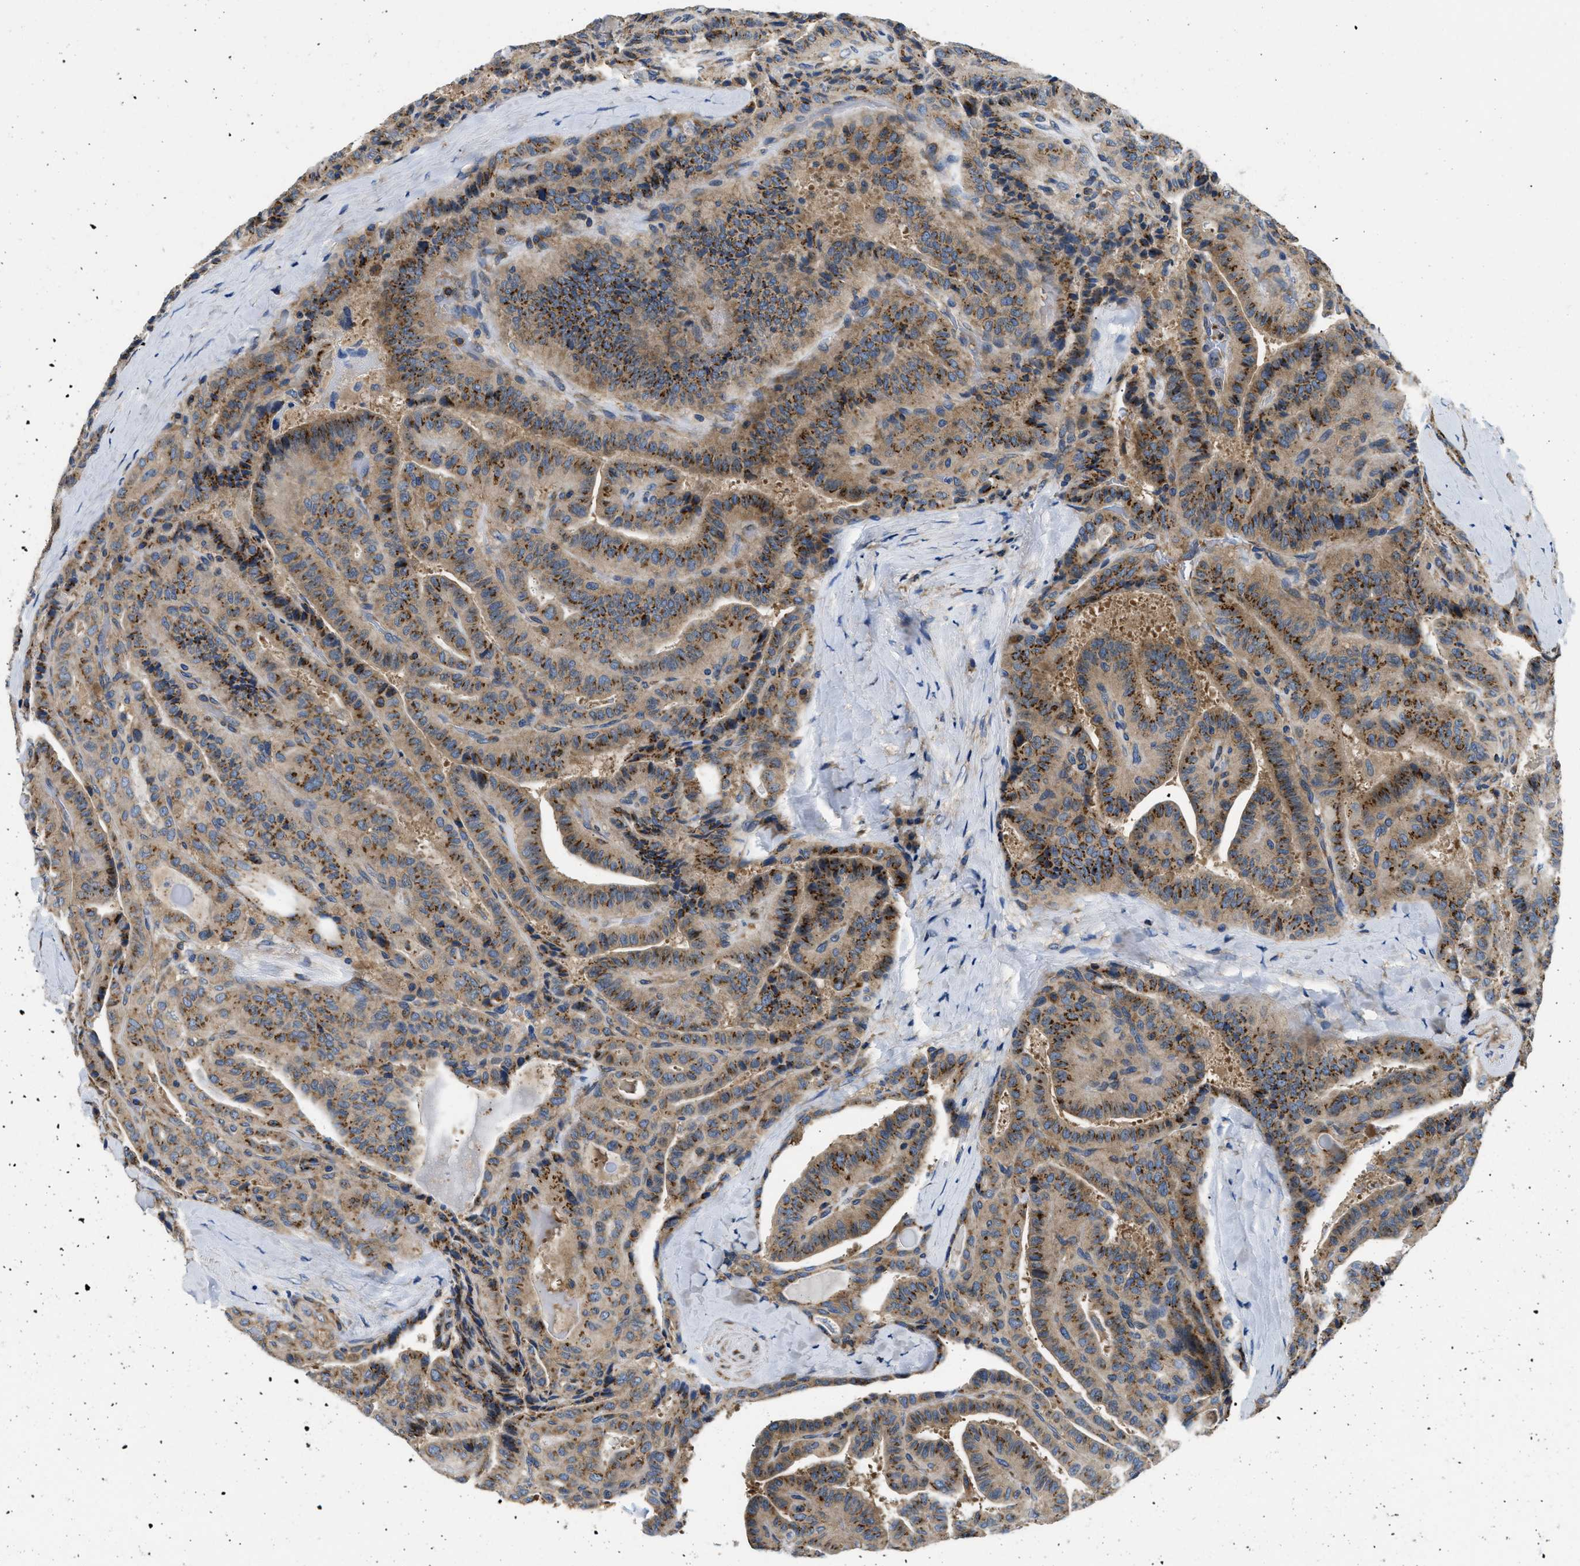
{"staining": {"intensity": "moderate", "quantity": ">75%", "location": "cytoplasmic/membranous"}, "tissue": "thyroid cancer", "cell_type": "Tumor cells", "image_type": "cancer", "snomed": [{"axis": "morphology", "description": "Papillary adenocarcinoma, NOS"}, {"axis": "topography", "description": "Thyroid gland"}], "caption": "Immunohistochemistry (IHC) (DAB) staining of human thyroid papillary adenocarcinoma reveals moderate cytoplasmic/membranous protein positivity in approximately >75% of tumor cells.", "gene": "ABCF1", "patient": {"sex": "male", "age": 77}}